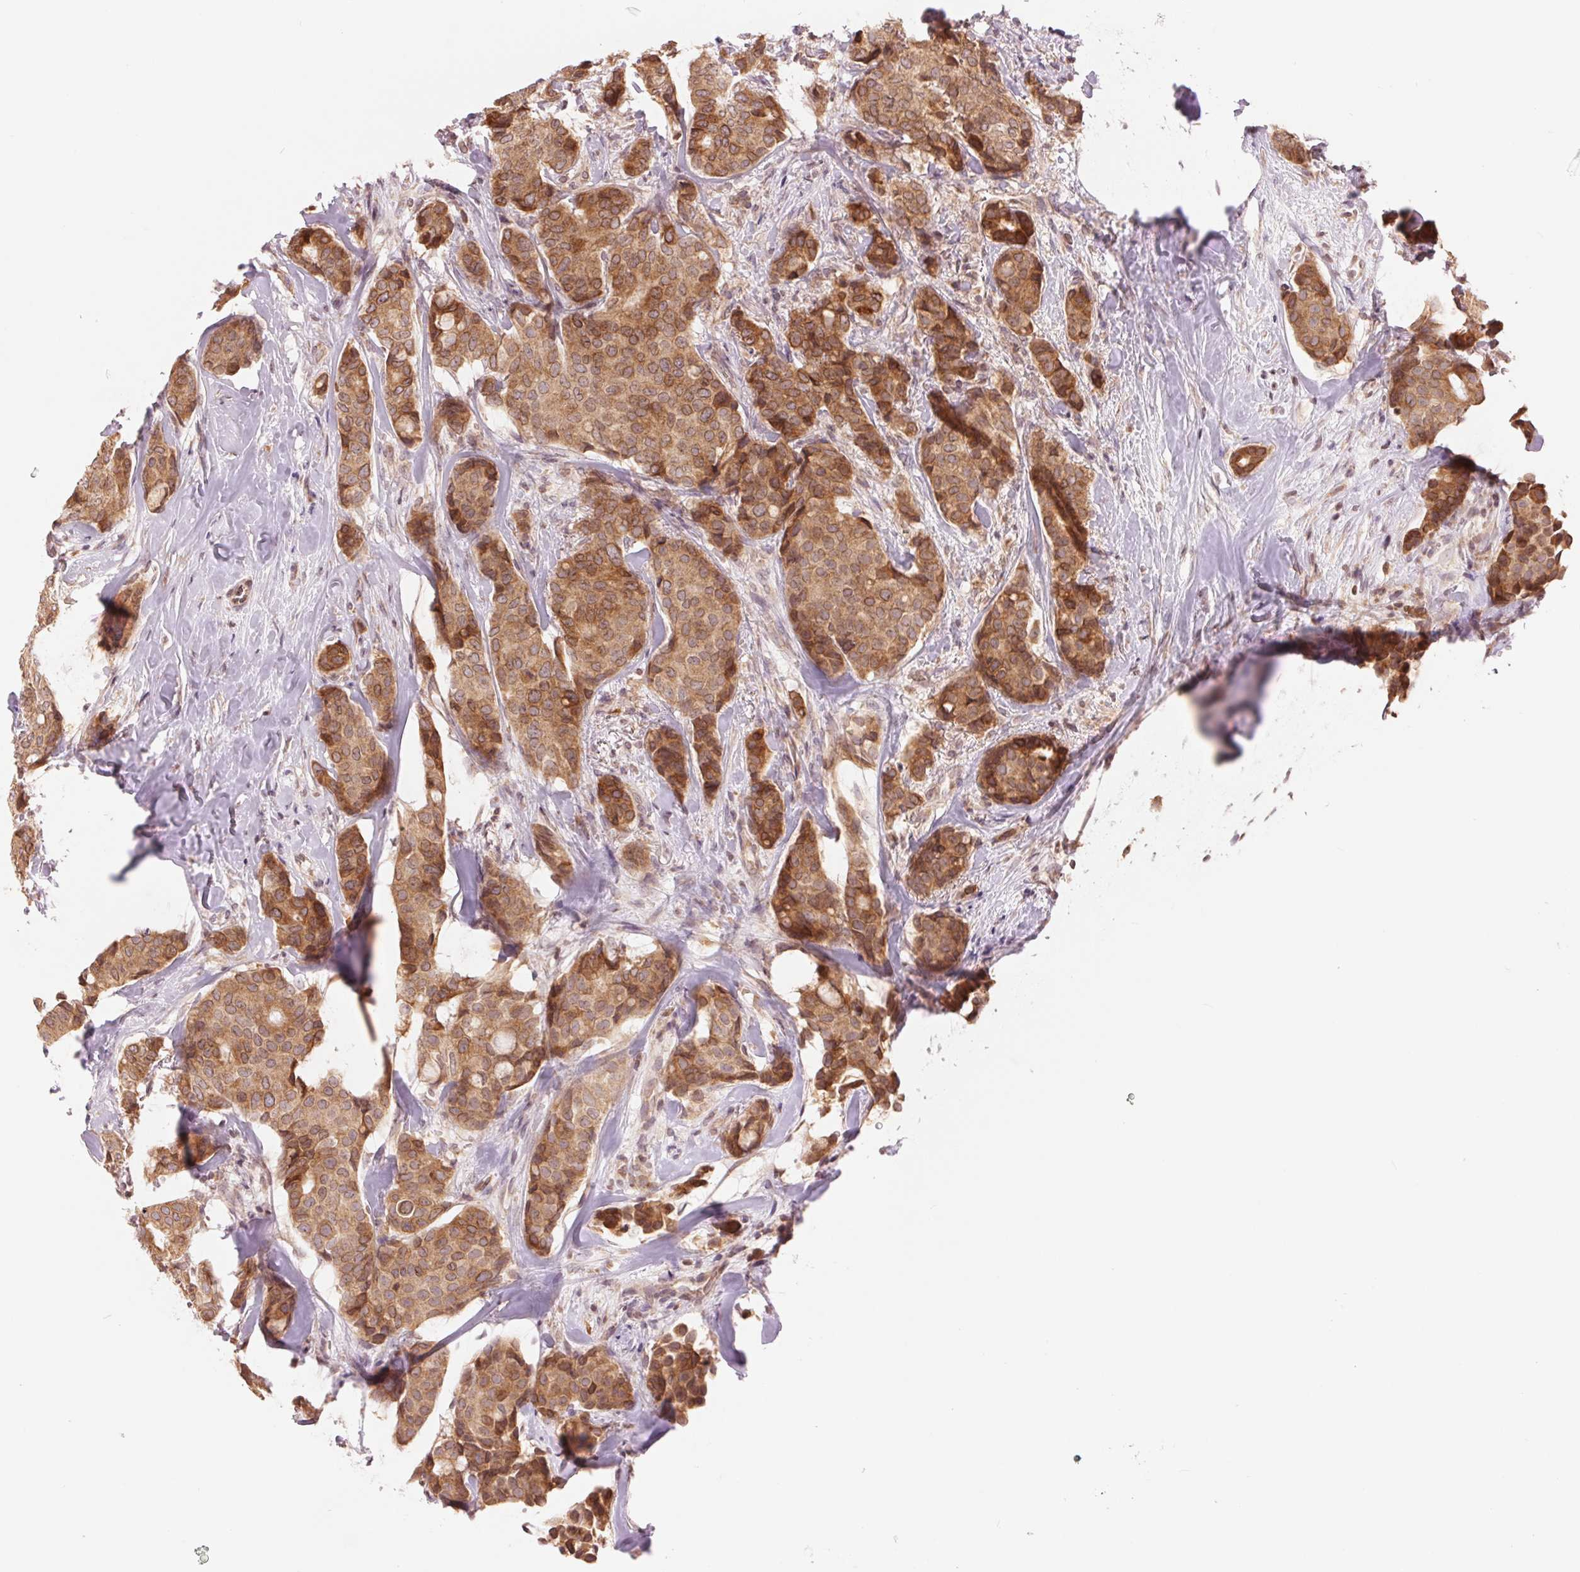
{"staining": {"intensity": "moderate", "quantity": ">75%", "location": "cytoplasmic/membranous"}, "tissue": "breast cancer", "cell_type": "Tumor cells", "image_type": "cancer", "snomed": [{"axis": "morphology", "description": "Duct carcinoma"}, {"axis": "topography", "description": "Breast"}], "caption": "IHC of human breast intraductal carcinoma reveals medium levels of moderate cytoplasmic/membranous positivity in approximately >75% of tumor cells. The staining was performed using DAB (3,3'-diaminobenzidine), with brown indicating positive protein expression. Nuclei are stained blue with hematoxylin.", "gene": "TECR", "patient": {"sex": "female", "age": 75}}